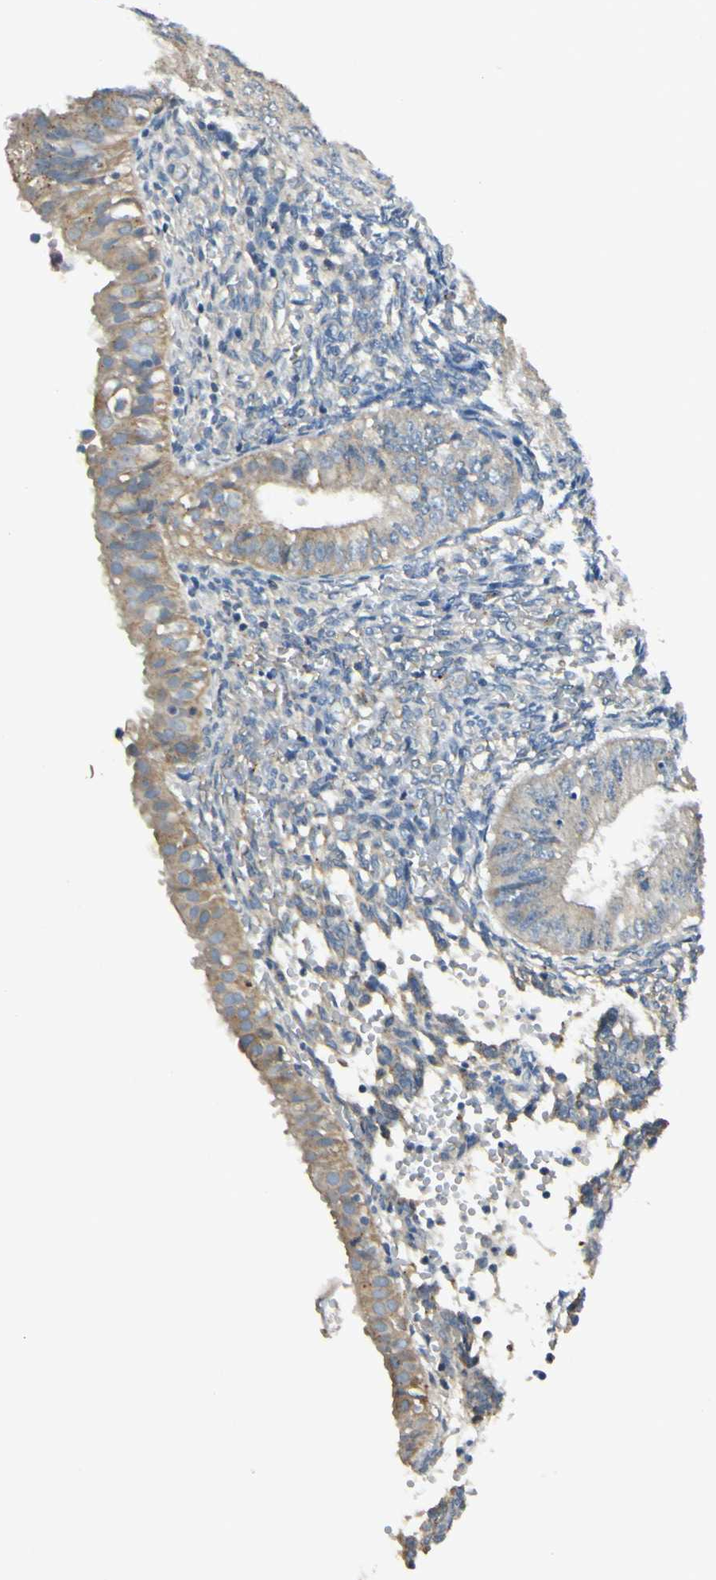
{"staining": {"intensity": "moderate", "quantity": "<25%", "location": "cytoplasmic/membranous"}, "tissue": "endometrial cancer", "cell_type": "Tumor cells", "image_type": "cancer", "snomed": [{"axis": "morphology", "description": "Normal tissue, NOS"}, {"axis": "morphology", "description": "Adenocarcinoma, NOS"}, {"axis": "topography", "description": "Endometrium"}], "caption": "Immunohistochemical staining of endometrial cancer (adenocarcinoma) shows low levels of moderate cytoplasmic/membranous protein positivity in about <25% of tumor cells. The protein is shown in brown color, while the nuclei are stained blue.", "gene": "LAMA3", "patient": {"sex": "female", "age": 53}}